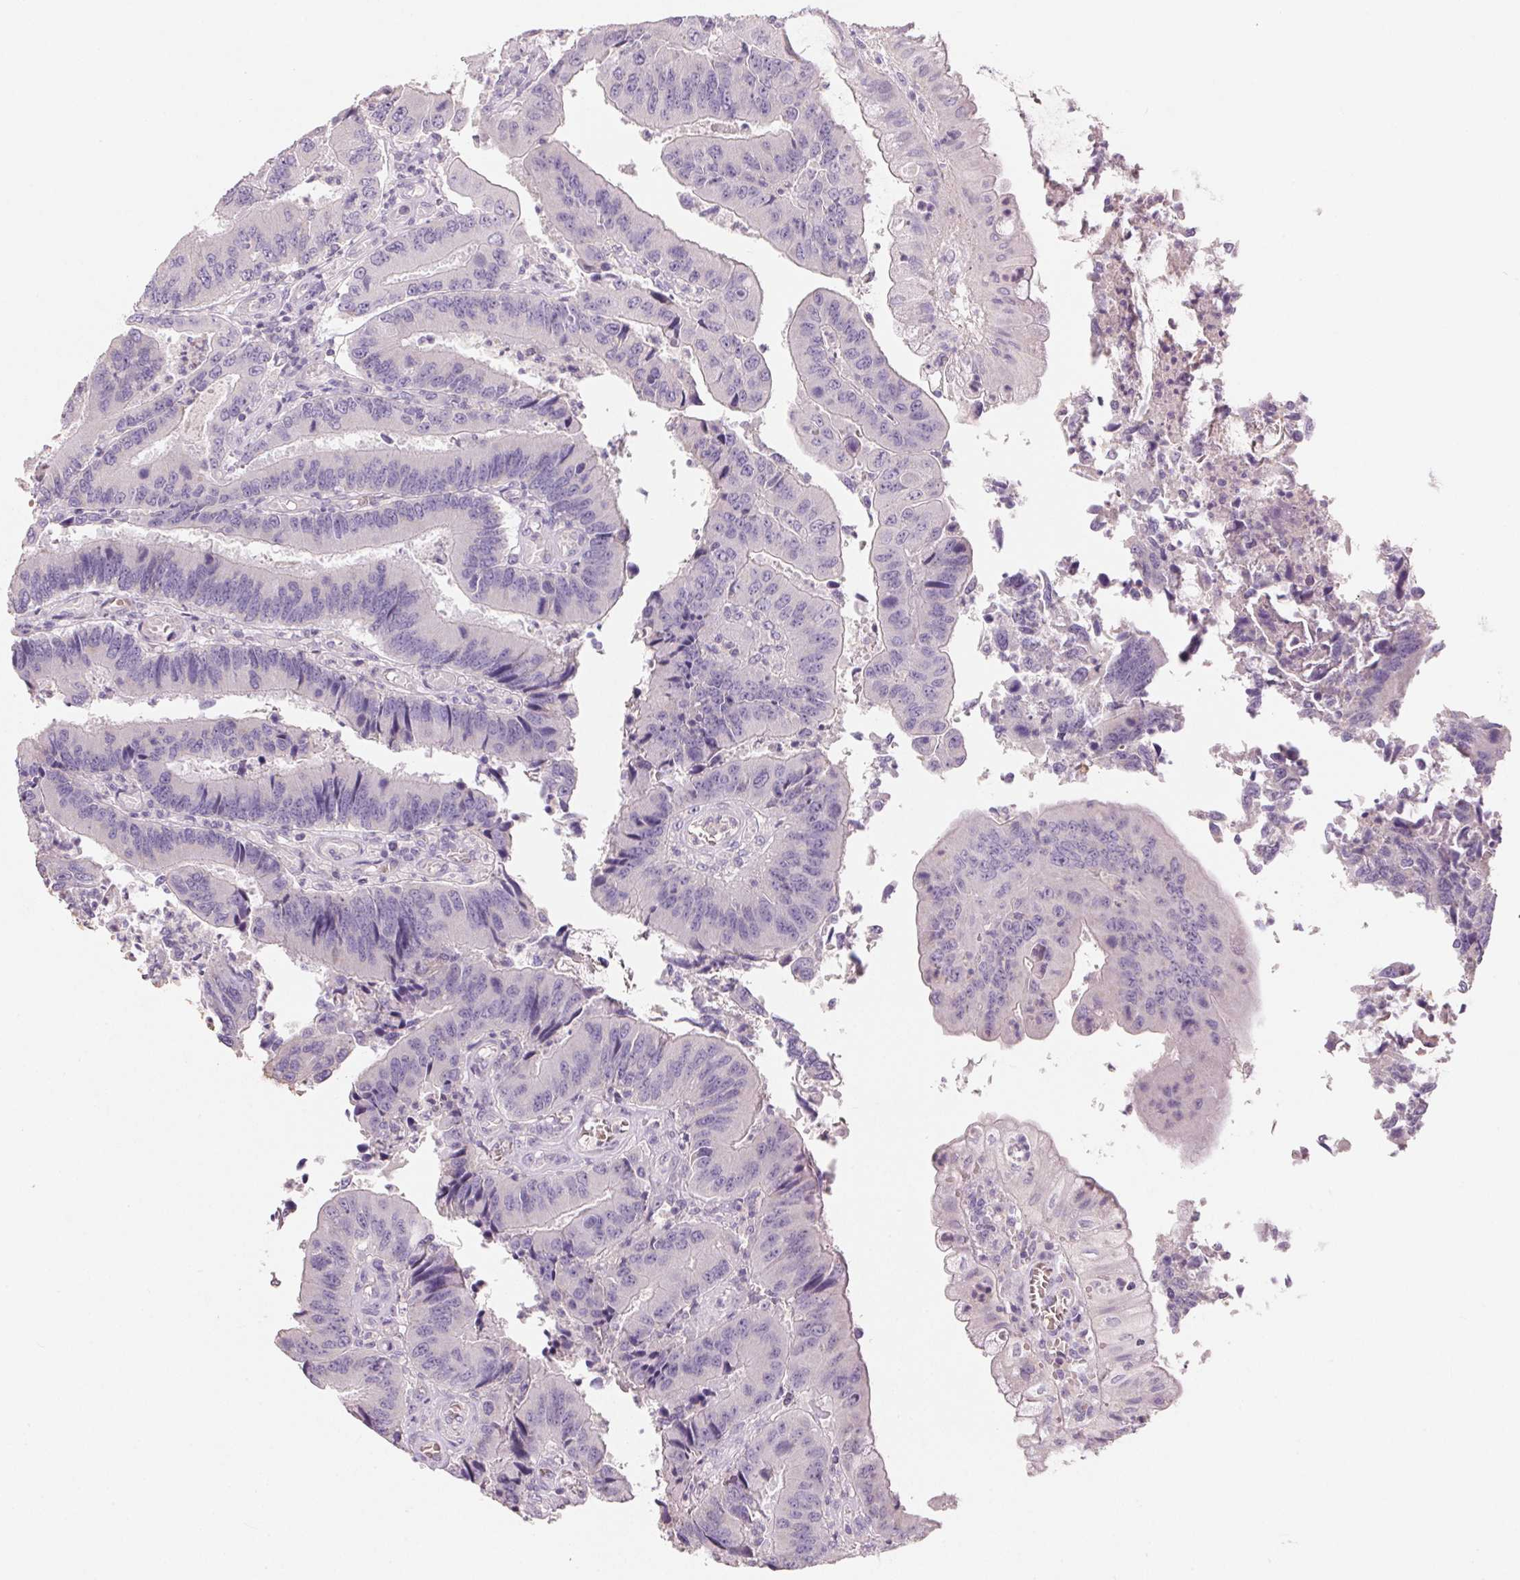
{"staining": {"intensity": "negative", "quantity": "none", "location": "none"}, "tissue": "colorectal cancer", "cell_type": "Tumor cells", "image_type": "cancer", "snomed": [{"axis": "morphology", "description": "Adenocarcinoma, NOS"}, {"axis": "topography", "description": "Colon"}], "caption": "IHC image of neoplastic tissue: human adenocarcinoma (colorectal) stained with DAB reveals no significant protein staining in tumor cells.", "gene": "HSD17B1", "patient": {"sex": "female", "age": 67}}